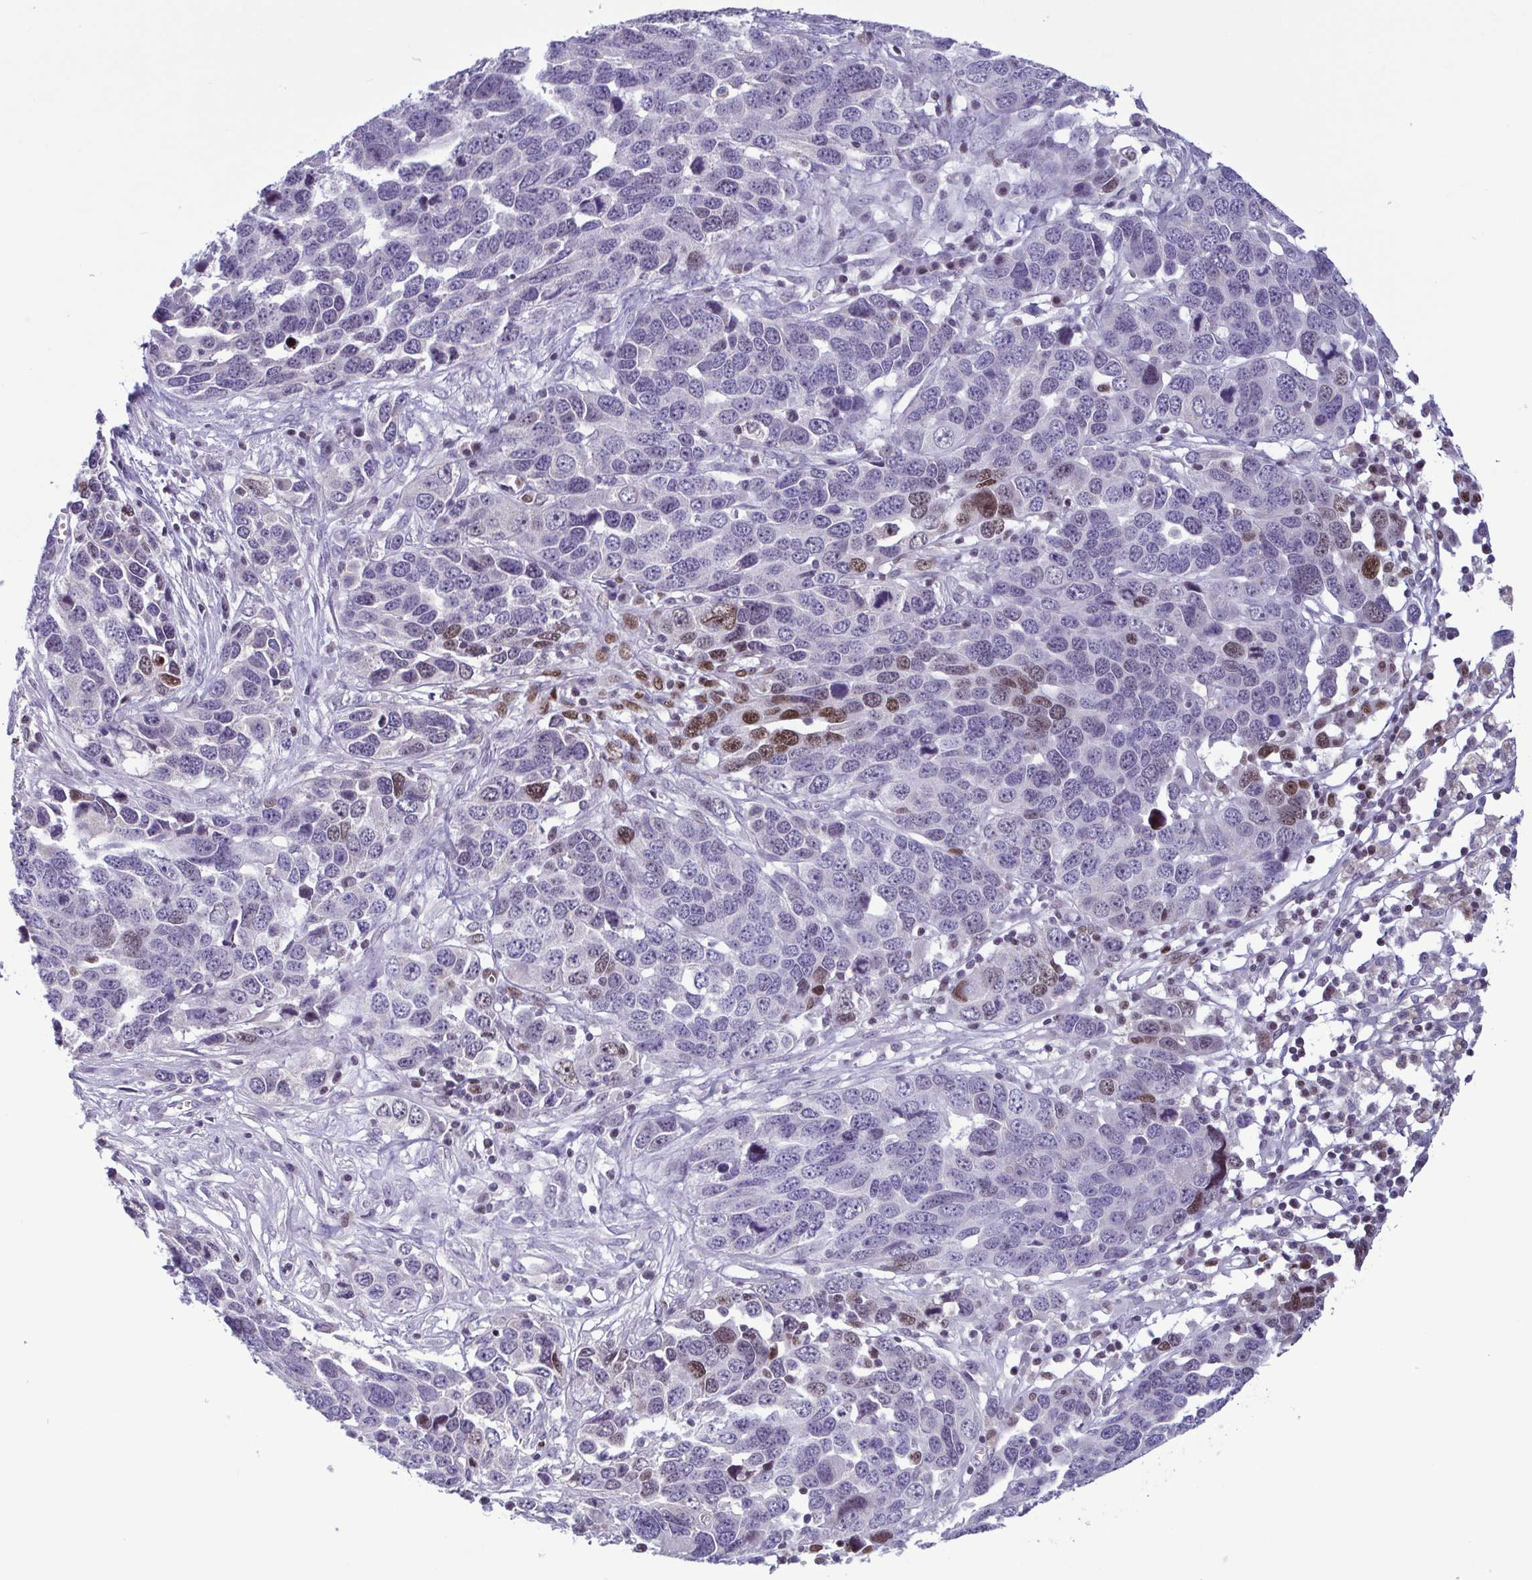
{"staining": {"intensity": "moderate", "quantity": "<25%", "location": "nuclear"}, "tissue": "ovarian cancer", "cell_type": "Tumor cells", "image_type": "cancer", "snomed": [{"axis": "morphology", "description": "Cystadenocarcinoma, serous, NOS"}, {"axis": "topography", "description": "Ovary"}], "caption": "Ovarian cancer (serous cystadenocarcinoma) stained for a protein reveals moderate nuclear positivity in tumor cells. The protein is stained brown, and the nuclei are stained in blue (DAB (3,3'-diaminobenzidine) IHC with brightfield microscopy, high magnification).", "gene": "IRF1", "patient": {"sex": "female", "age": 76}}